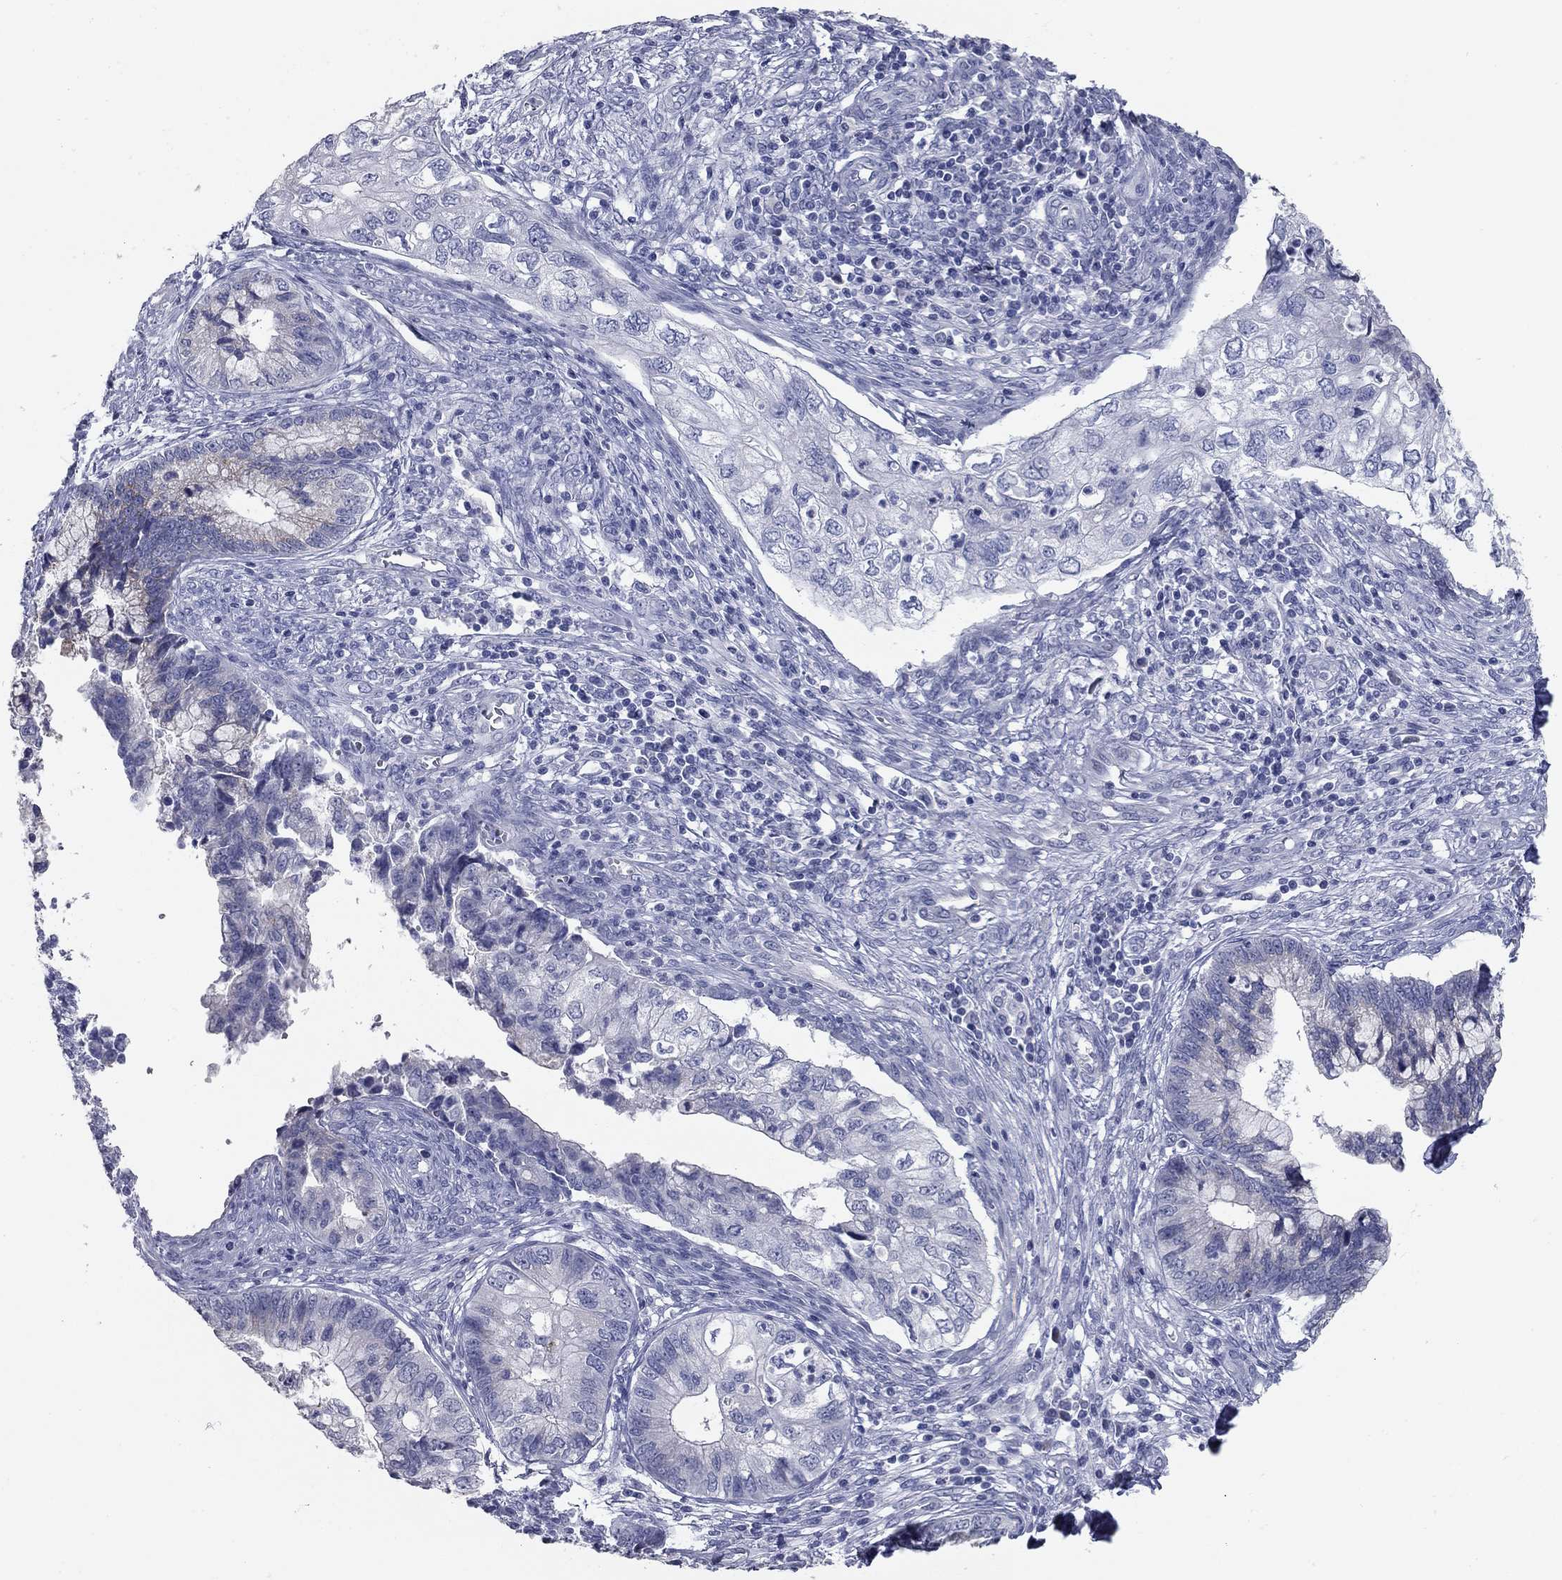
{"staining": {"intensity": "strong", "quantity": "<25%", "location": "cytoplasmic/membranous"}, "tissue": "cervical cancer", "cell_type": "Tumor cells", "image_type": "cancer", "snomed": [{"axis": "morphology", "description": "Adenocarcinoma, NOS"}, {"axis": "topography", "description": "Cervix"}], "caption": "Strong cytoplasmic/membranous expression is identified in approximately <25% of tumor cells in cervical cancer.", "gene": "TAC1", "patient": {"sex": "female", "age": 44}}